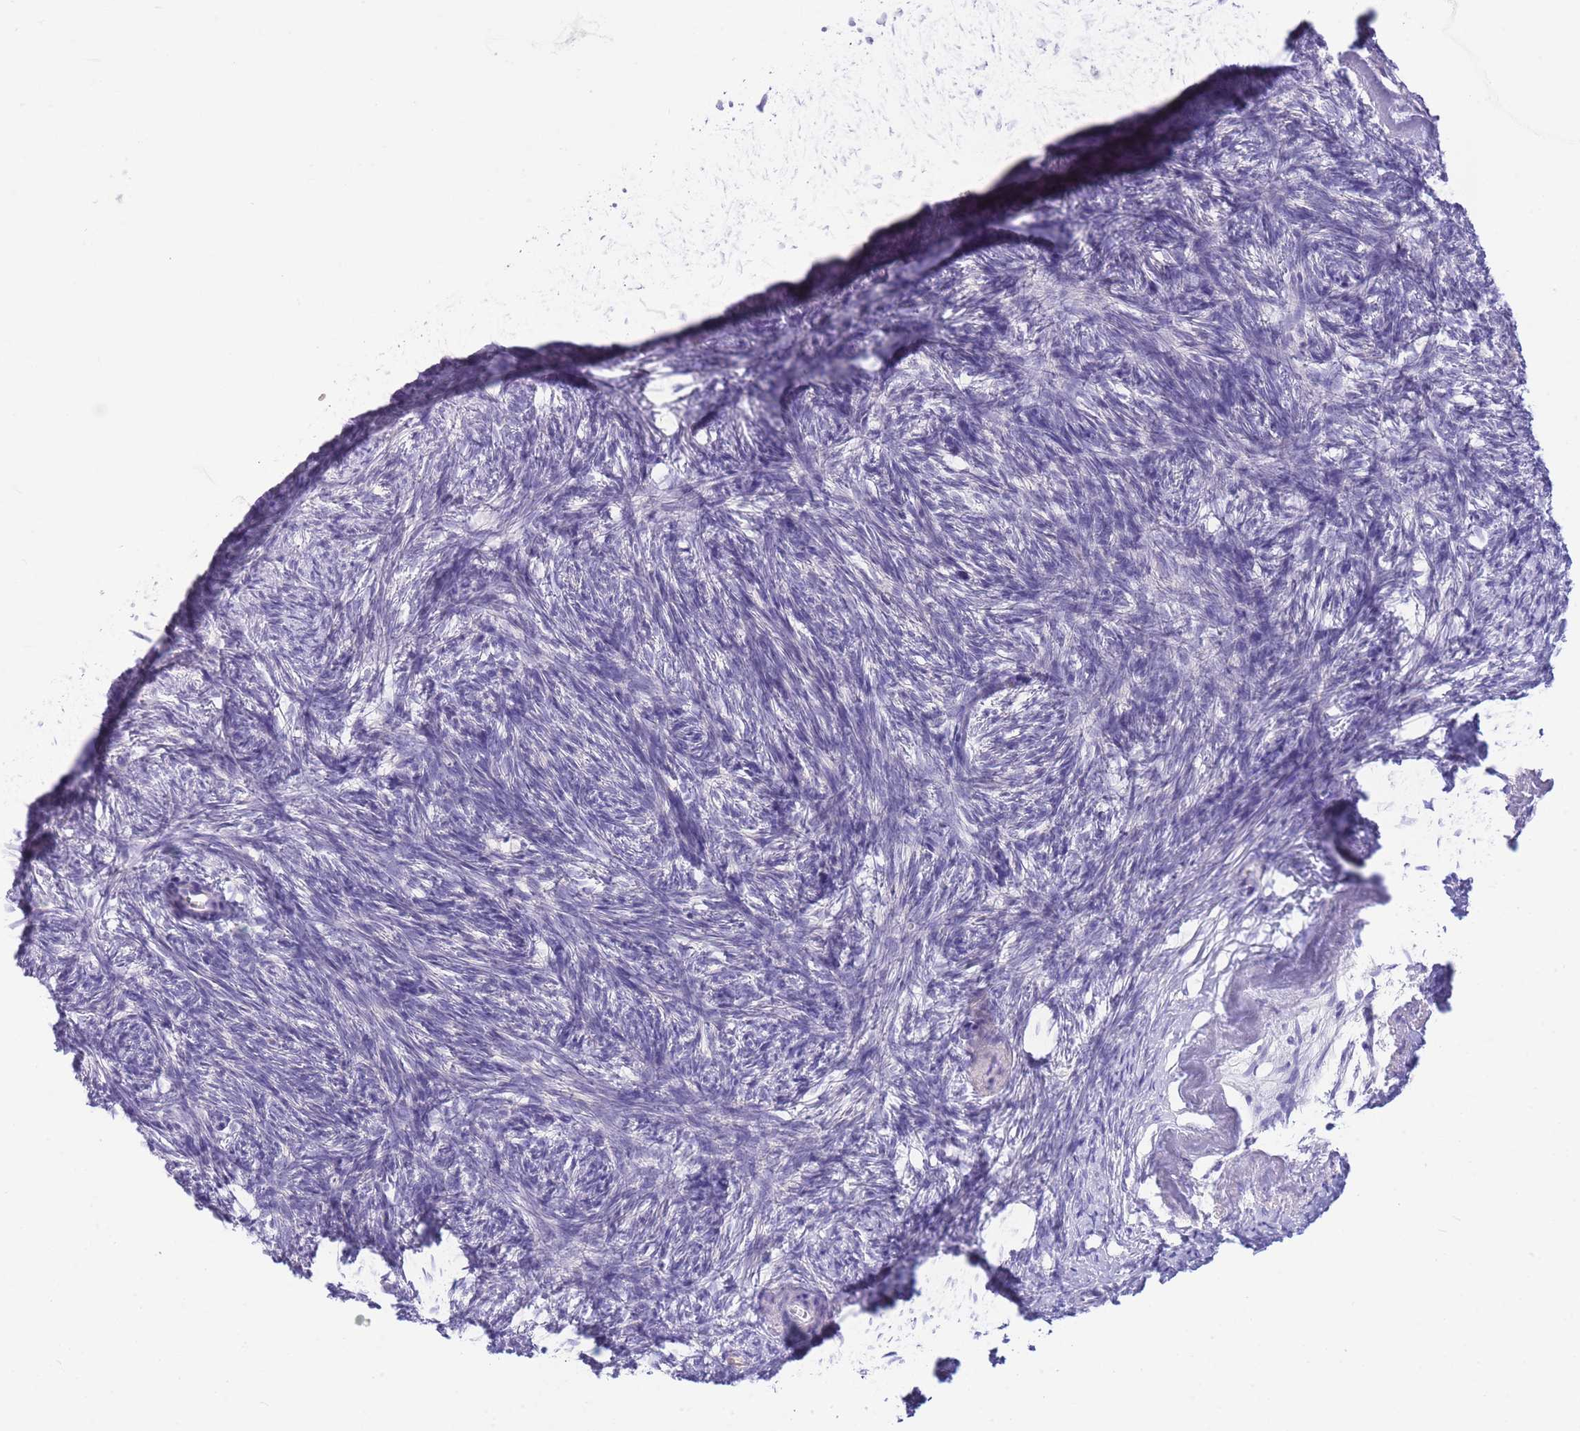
{"staining": {"intensity": "negative", "quantity": "none", "location": "none"}, "tissue": "ovary", "cell_type": "Follicle cells", "image_type": "normal", "snomed": [{"axis": "morphology", "description": "Normal tissue, NOS"}, {"axis": "topography", "description": "Ovary"}], "caption": "Immunohistochemistry histopathology image of benign ovary stained for a protein (brown), which reveals no expression in follicle cells. Brightfield microscopy of immunohistochemistry stained with DAB (3,3'-diaminobenzidine) (brown) and hematoxylin (blue), captured at high magnification.", "gene": "ASAP3", "patient": {"sex": "female", "age": 51}}